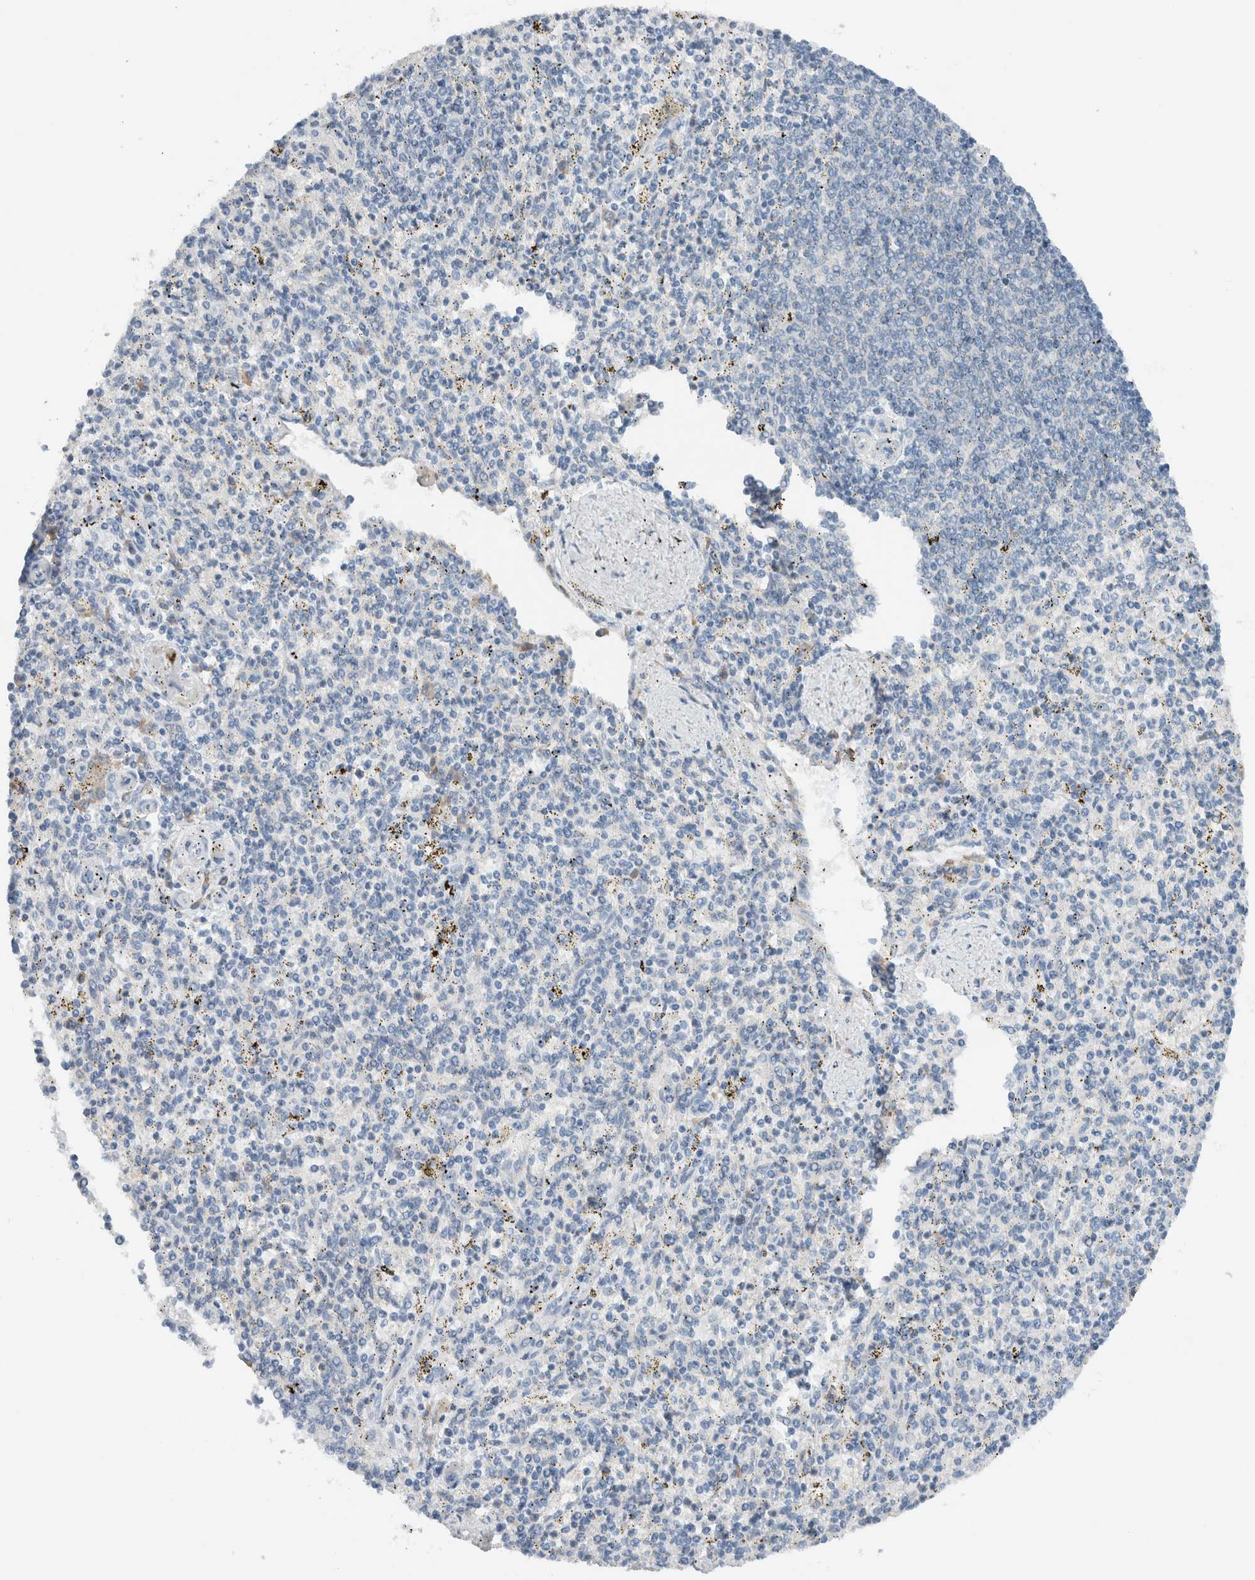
{"staining": {"intensity": "negative", "quantity": "none", "location": "none"}, "tissue": "spleen", "cell_type": "Cells in red pulp", "image_type": "normal", "snomed": [{"axis": "morphology", "description": "Normal tissue, NOS"}, {"axis": "topography", "description": "Spleen"}], "caption": "Immunohistochemistry histopathology image of benign spleen stained for a protein (brown), which displays no positivity in cells in red pulp. (DAB immunohistochemistry with hematoxylin counter stain).", "gene": "DUOX1", "patient": {"sex": "male", "age": 72}}